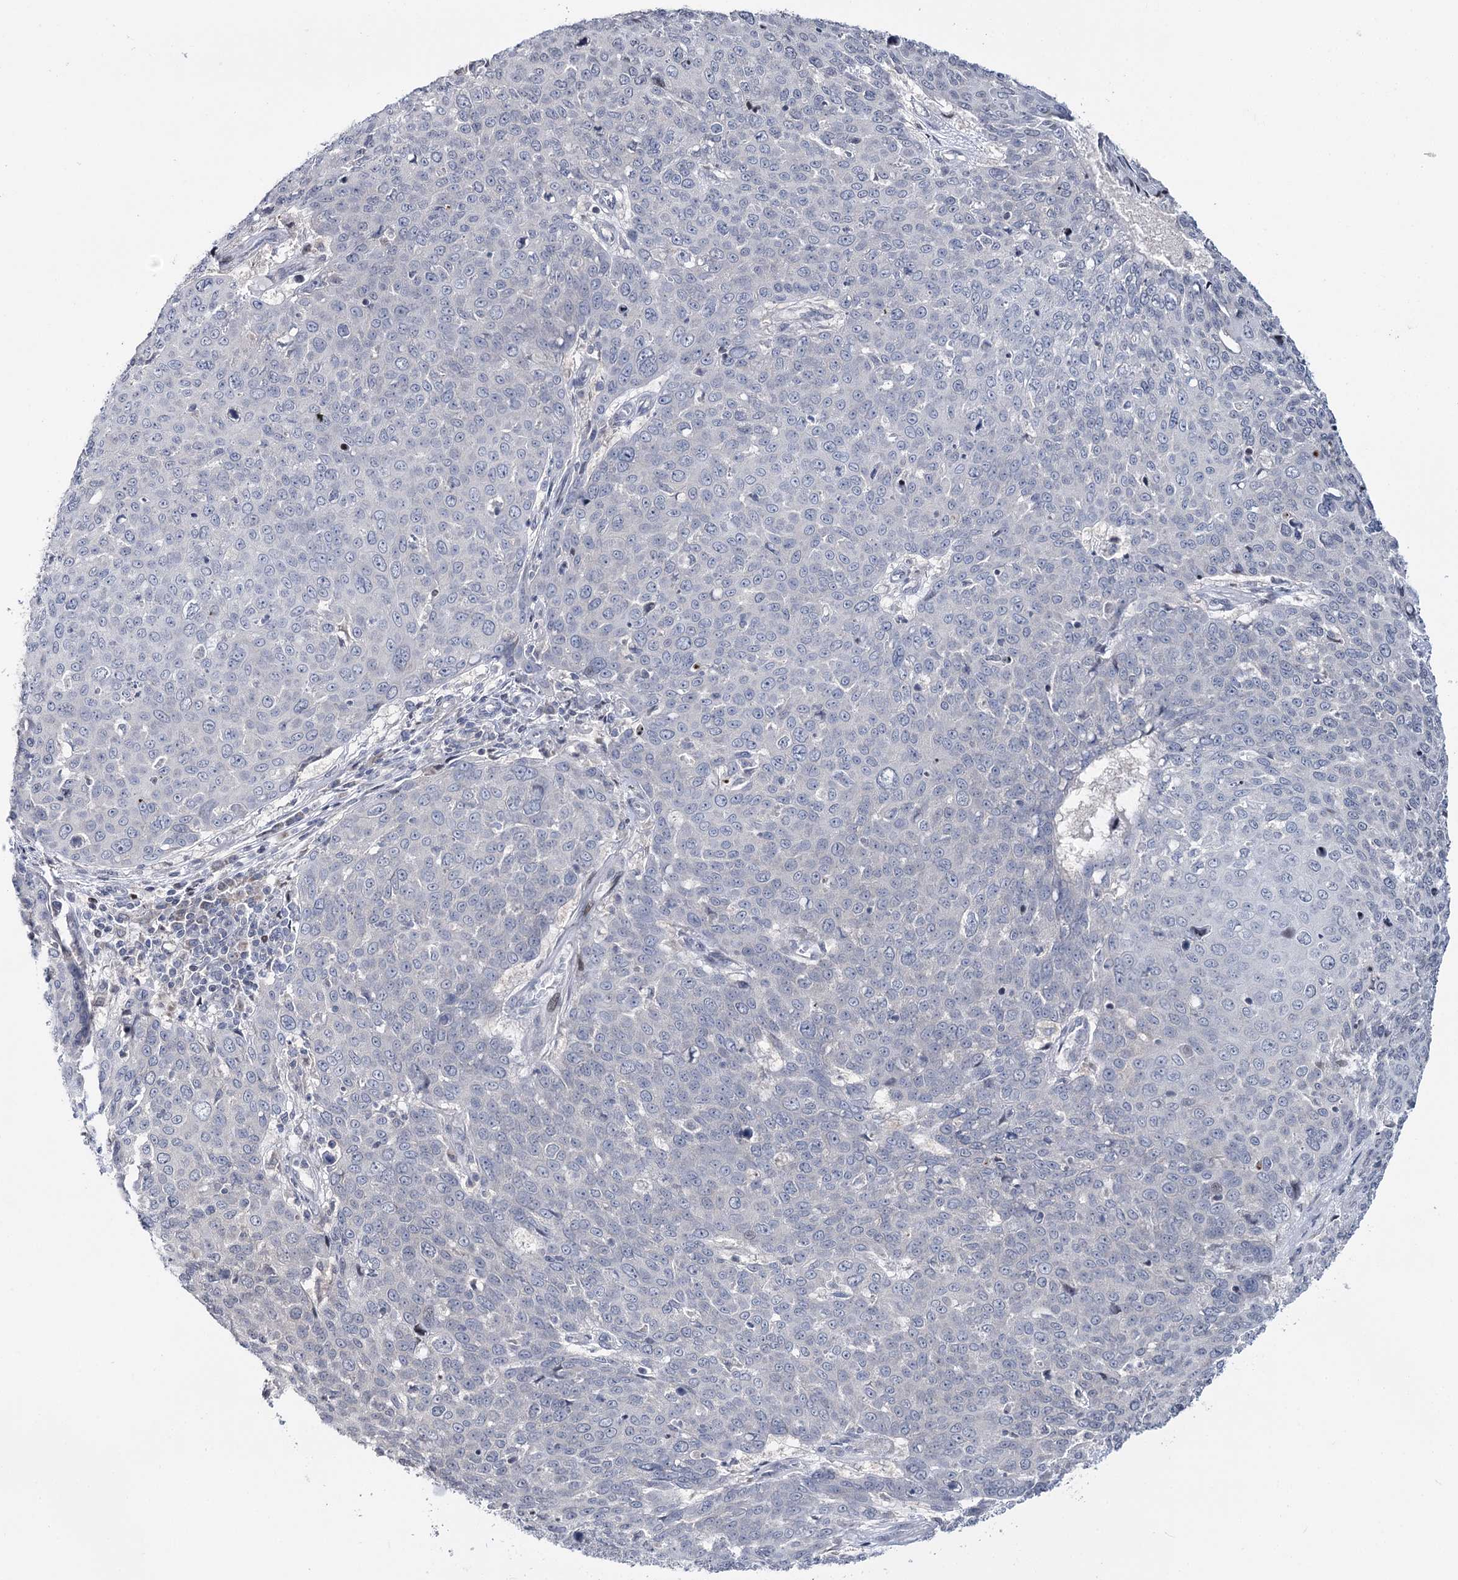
{"staining": {"intensity": "negative", "quantity": "none", "location": "none"}, "tissue": "skin cancer", "cell_type": "Tumor cells", "image_type": "cancer", "snomed": [{"axis": "morphology", "description": "Squamous cell carcinoma, NOS"}, {"axis": "topography", "description": "Skin"}], "caption": "Immunohistochemistry (IHC) micrograph of skin cancer stained for a protein (brown), which demonstrates no positivity in tumor cells.", "gene": "PTGR1", "patient": {"sex": "male", "age": 71}}